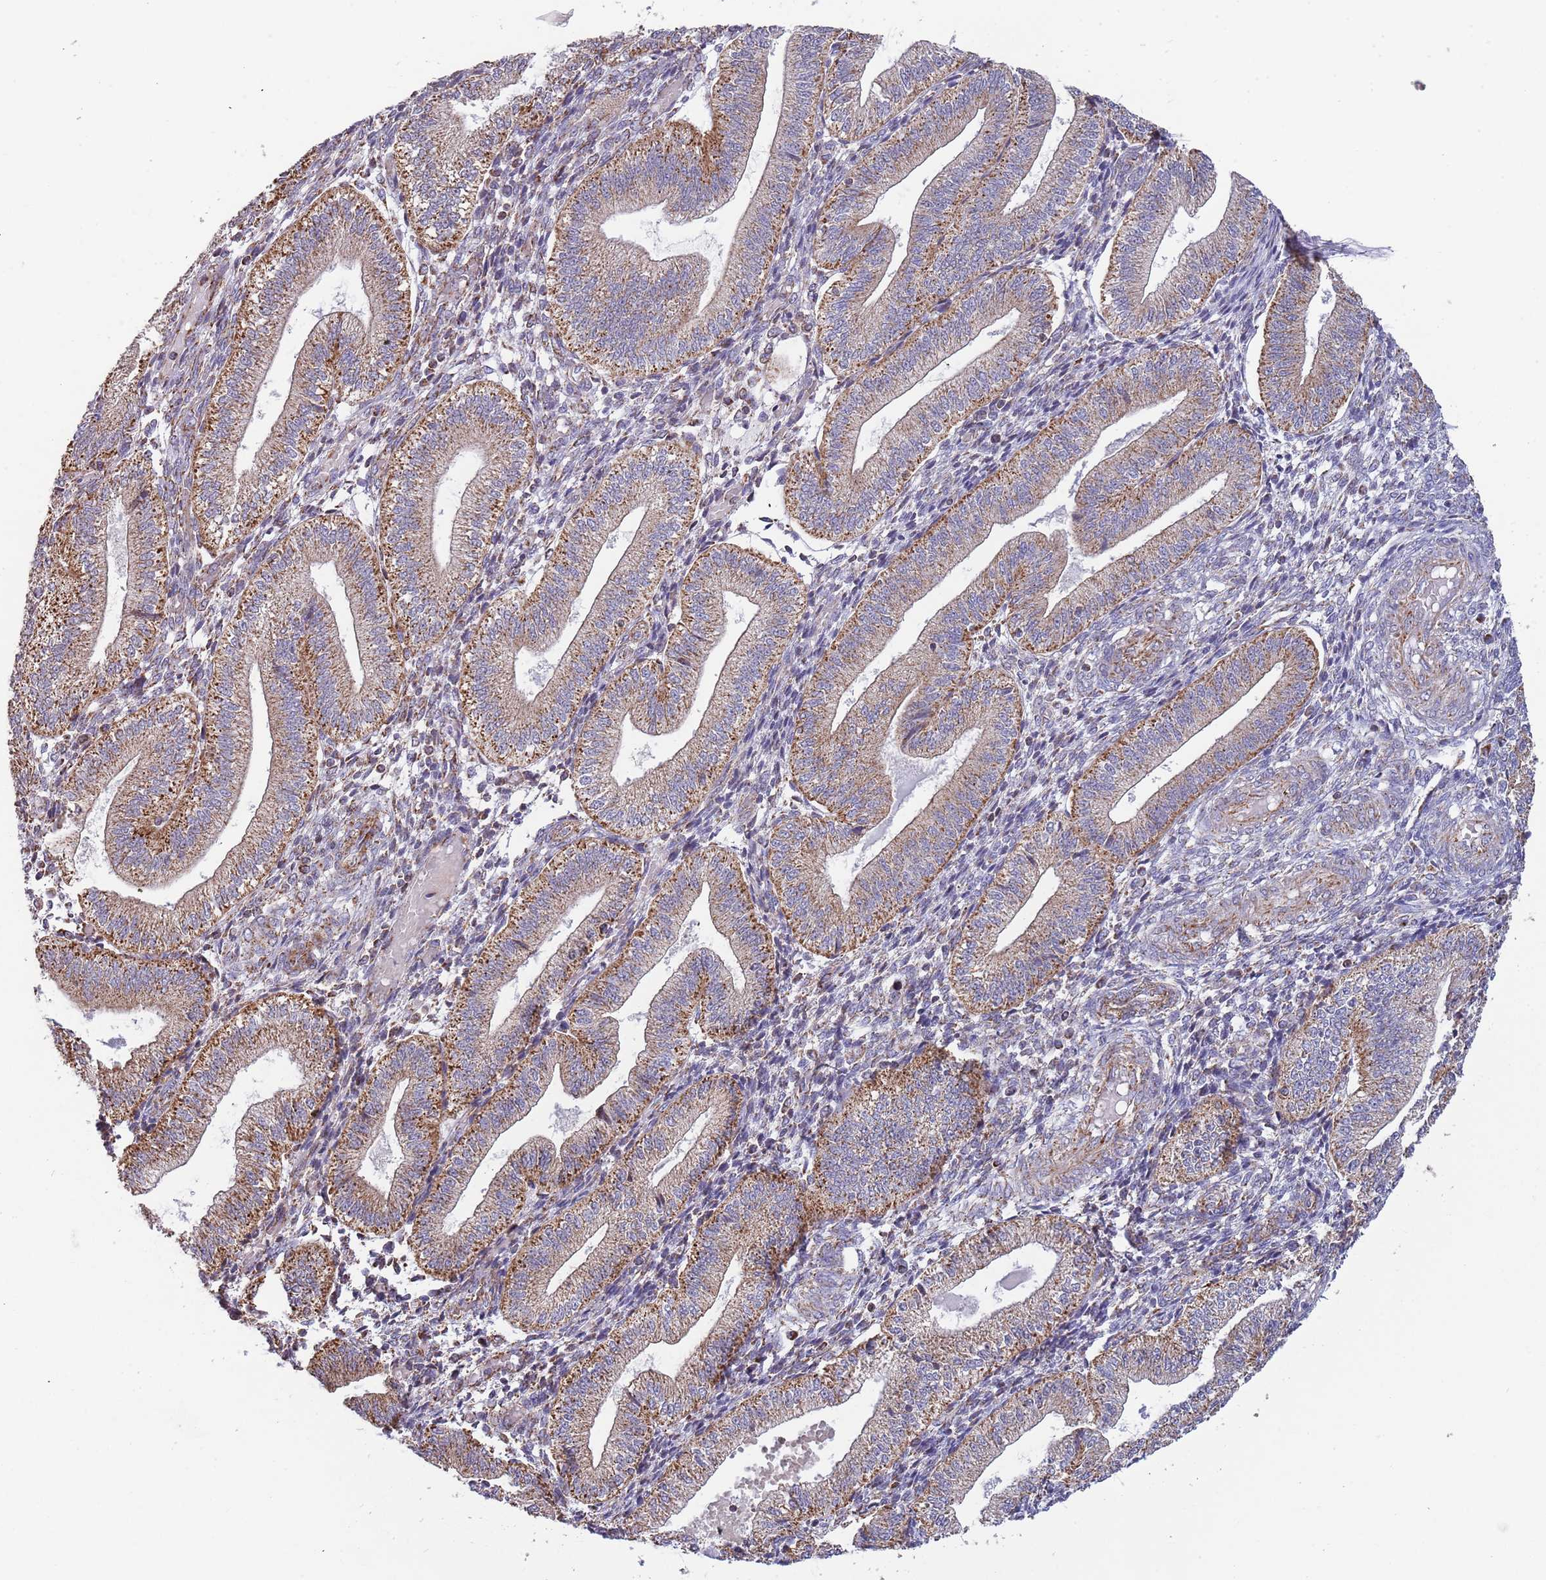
{"staining": {"intensity": "moderate", "quantity": "<25%", "location": "cytoplasmic/membranous"}, "tissue": "endometrium", "cell_type": "Cells in endometrial stroma", "image_type": "normal", "snomed": [{"axis": "morphology", "description": "Normal tissue, NOS"}, {"axis": "topography", "description": "Endometrium"}], "caption": "A high-resolution image shows immunohistochemistry (IHC) staining of normal endometrium, which displays moderate cytoplasmic/membranous positivity in approximately <25% of cells in endometrial stroma. (DAB IHC with brightfield microscopy, high magnification).", "gene": "VPS16", "patient": {"sex": "female", "age": 34}}